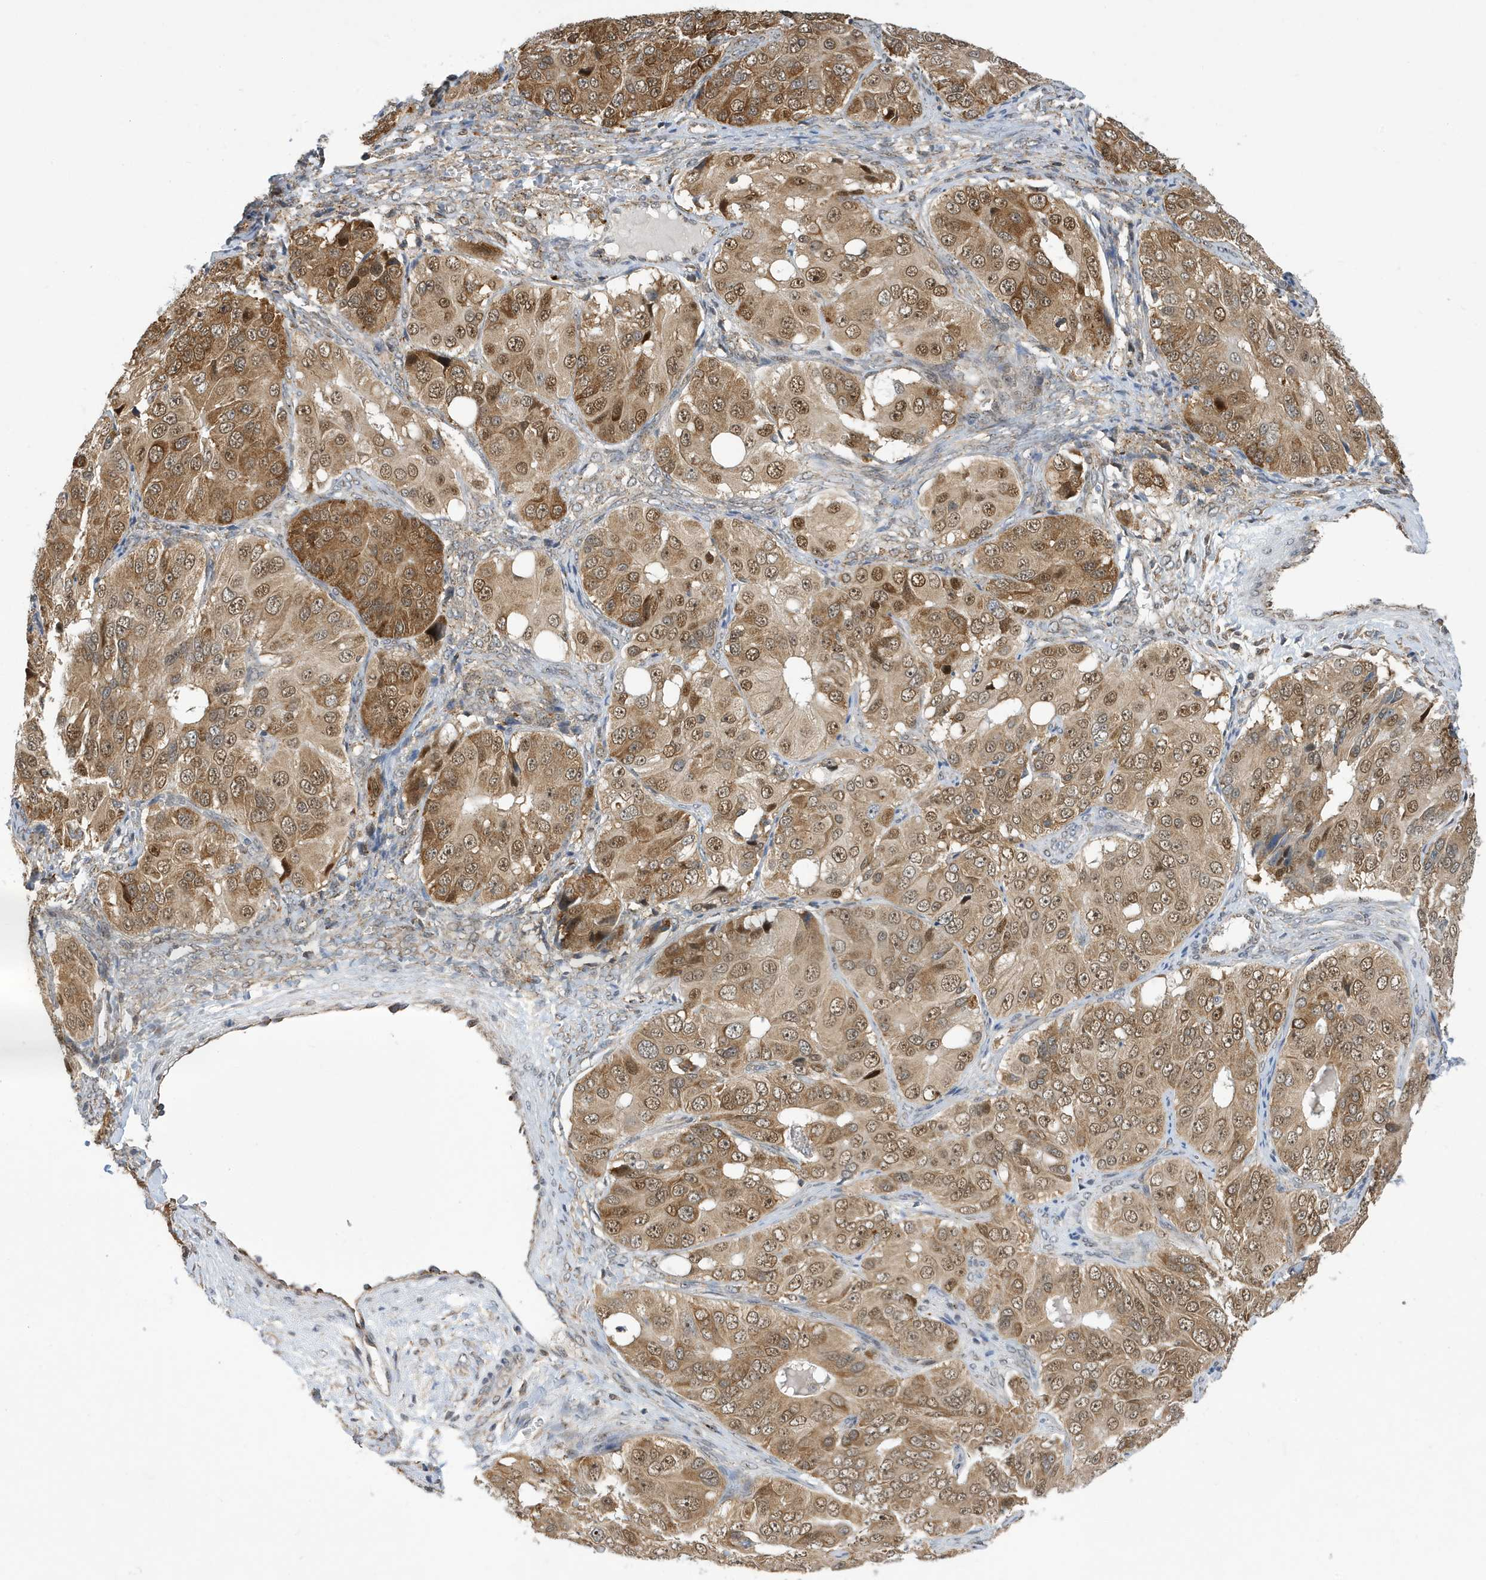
{"staining": {"intensity": "moderate", "quantity": ">75%", "location": "cytoplasmic/membranous,nuclear"}, "tissue": "ovarian cancer", "cell_type": "Tumor cells", "image_type": "cancer", "snomed": [{"axis": "morphology", "description": "Carcinoma, endometroid"}, {"axis": "topography", "description": "Ovary"}], "caption": "There is medium levels of moderate cytoplasmic/membranous and nuclear positivity in tumor cells of ovarian cancer (endometroid carcinoma), as demonstrated by immunohistochemical staining (brown color).", "gene": "ZNF507", "patient": {"sex": "female", "age": 51}}